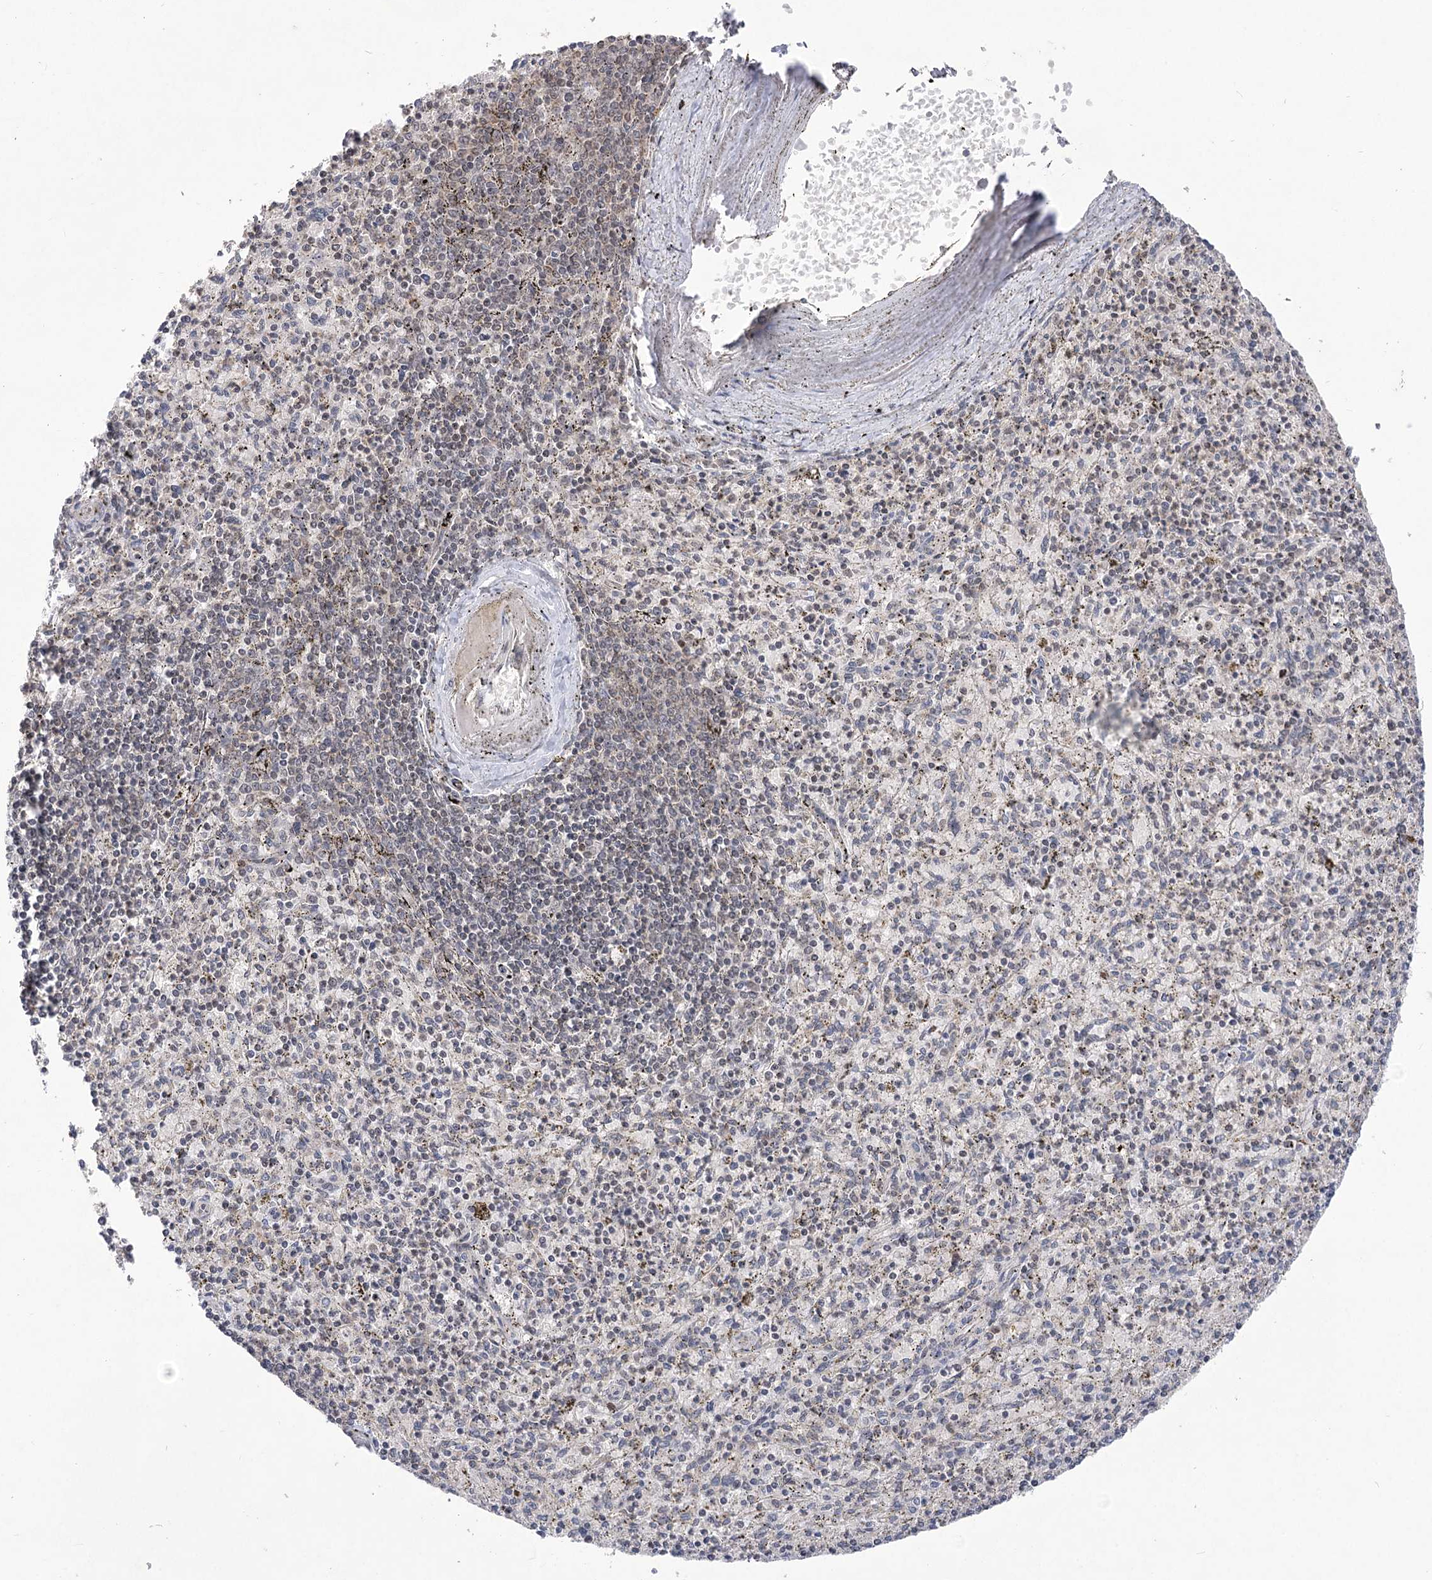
{"staining": {"intensity": "negative", "quantity": "none", "location": "none"}, "tissue": "spleen", "cell_type": "Cells in red pulp", "image_type": "normal", "snomed": [{"axis": "morphology", "description": "Normal tissue, NOS"}, {"axis": "topography", "description": "Spleen"}], "caption": "DAB immunohistochemical staining of unremarkable human spleen reveals no significant expression in cells in red pulp.", "gene": "ZMAT2", "patient": {"sex": "male", "age": 72}}